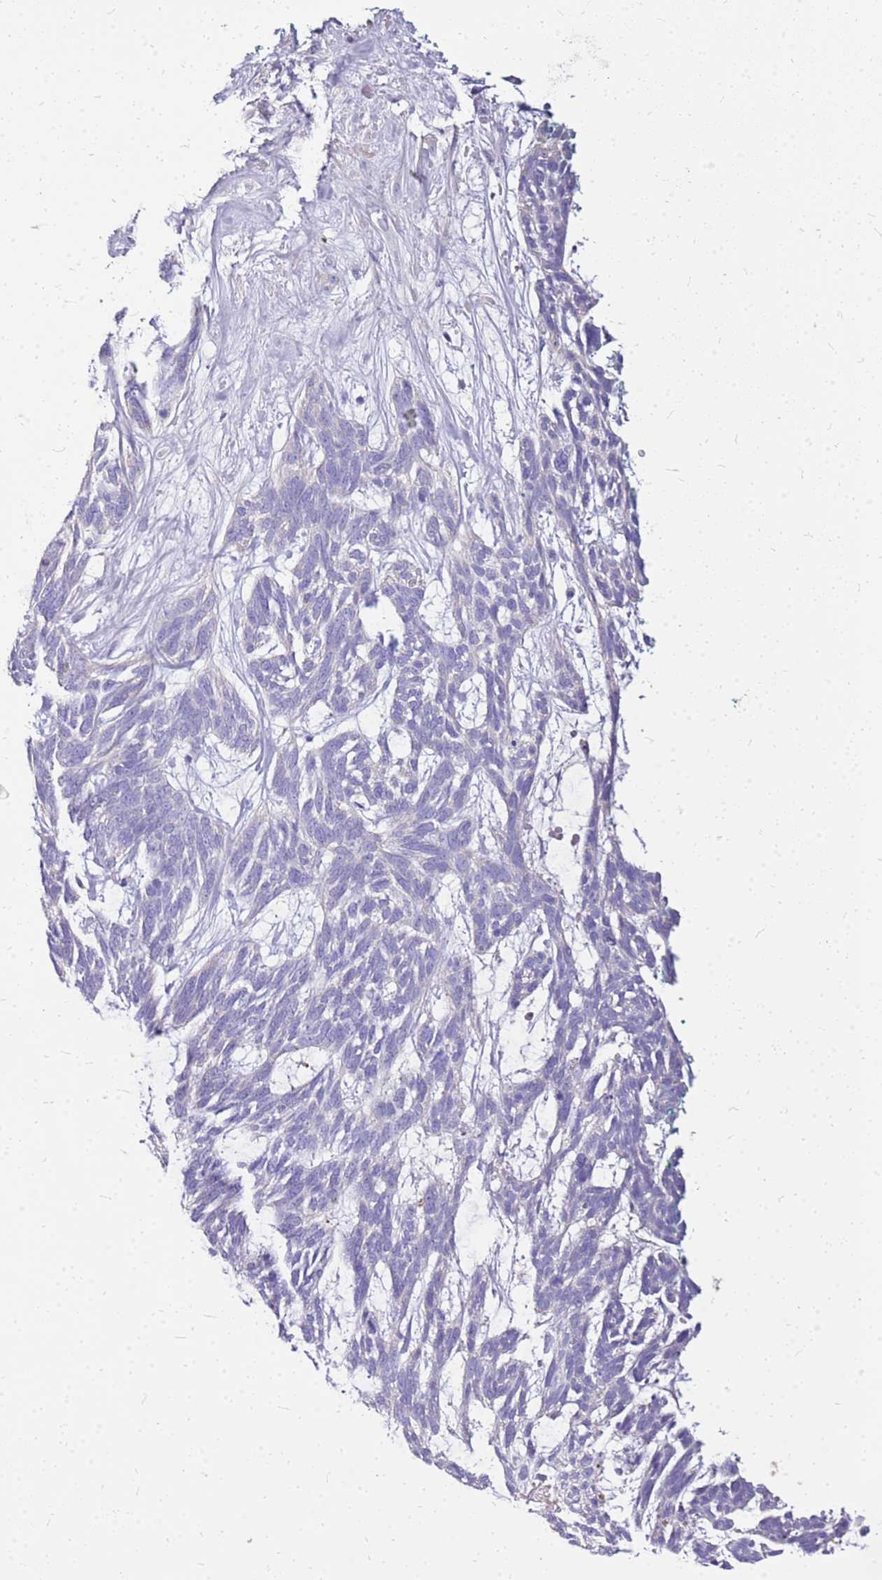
{"staining": {"intensity": "negative", "quantity": "none", "location": "none"}, "tissue": "skin cancer", "cell_type": "Tumor cells", "image_type": "cancer", "snomed": [{"axis": "morphology", "description": "Basal cell carcinoma"}, {"axis": "topography", "description": "Skin"}], "caption": "The photomicrograph demonstrates no significant expression in tumor cells of skin cancer.", "gene": "DCDC2B", "patient": {"sex": "male", "age": 88}}